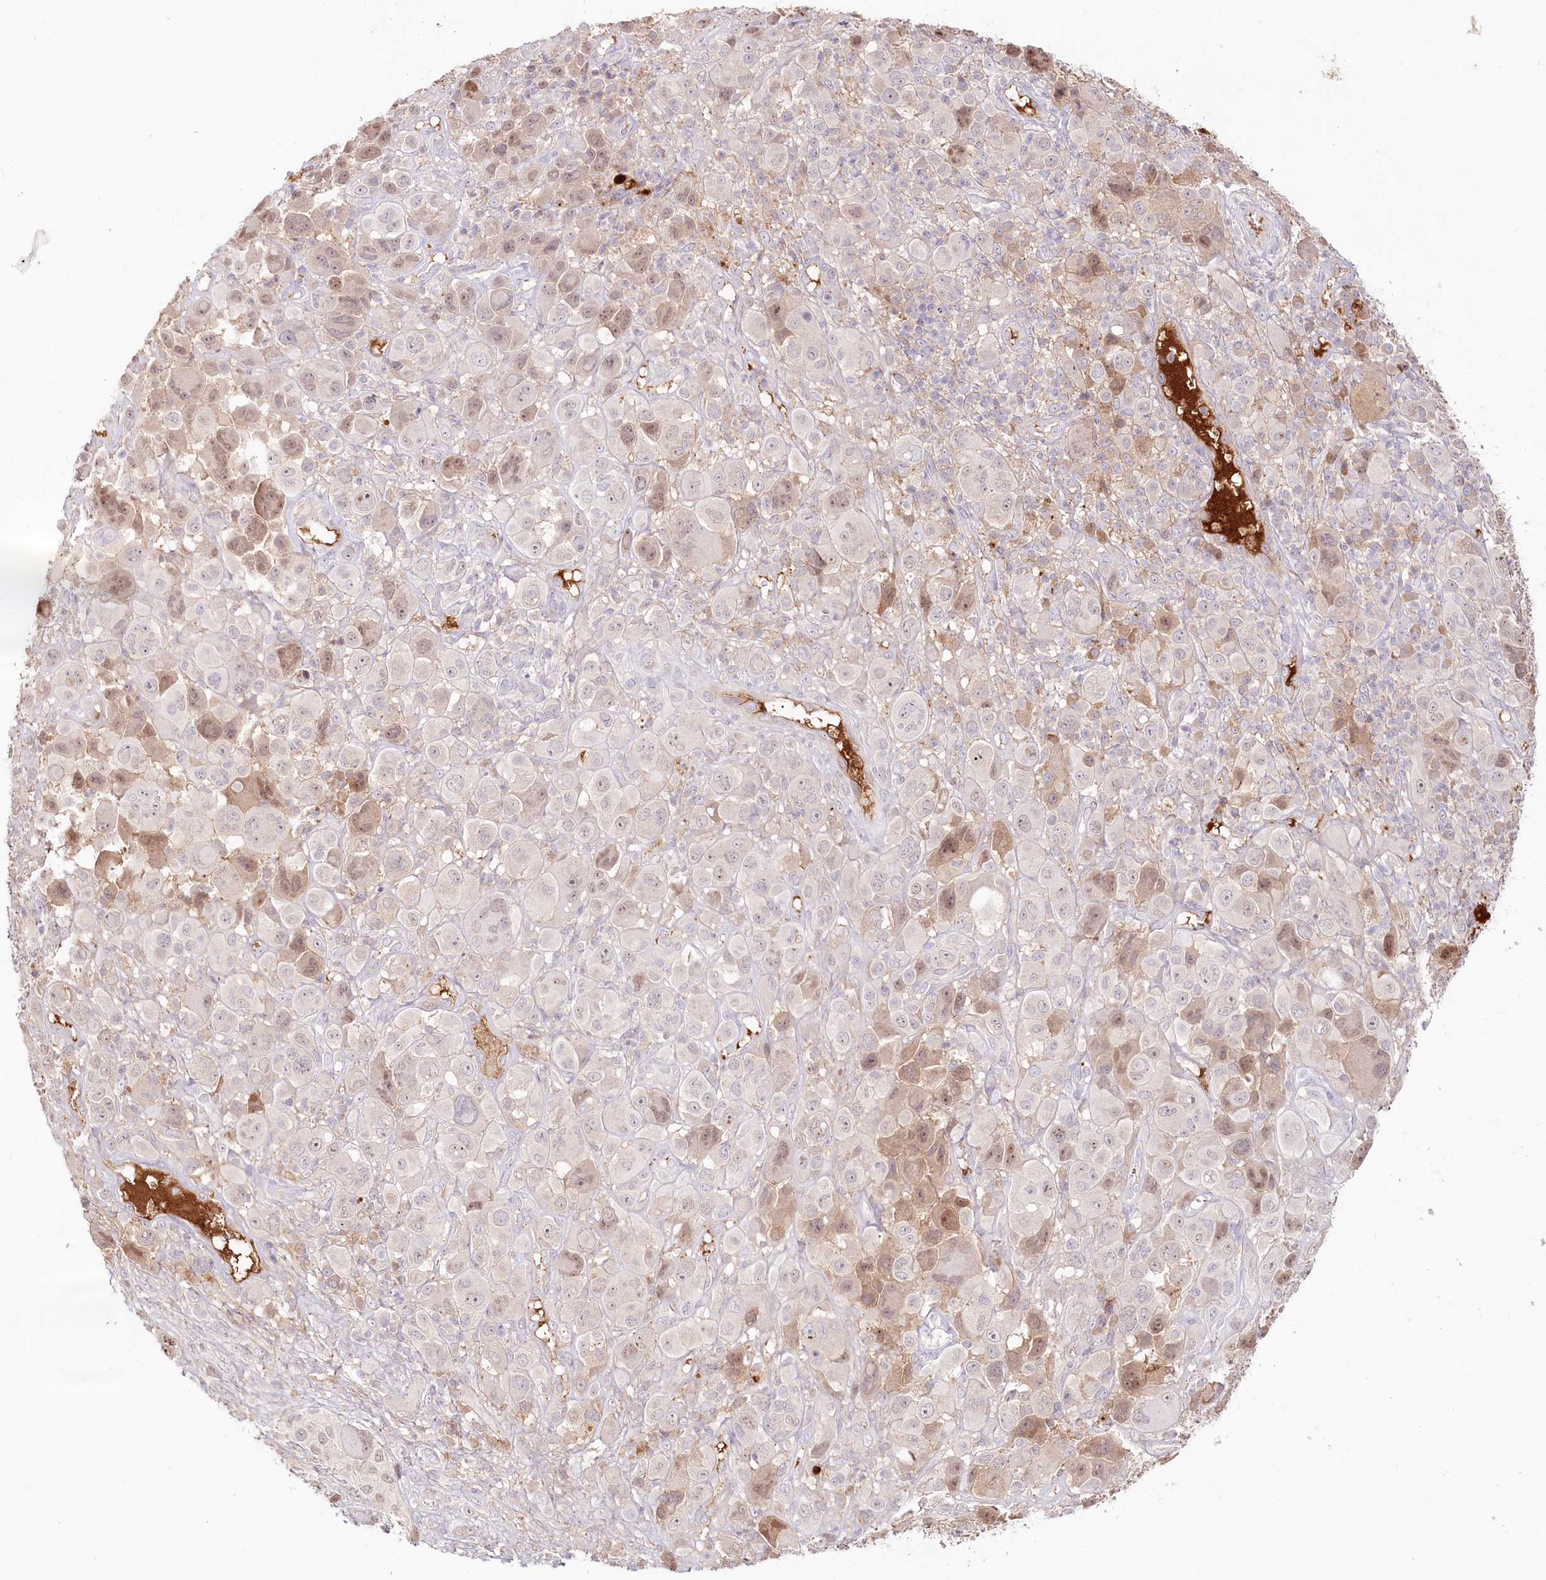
{"staining": {"intensity": "moderate", "quantity": "<25%", "location": "nuclear"}, "tissue": "melanoma", "cell_type": "Tumor cells", "image_type": "cancer", "snomed": [{"axis": "morphology", "description": "Malignant melanoma, NOS"}, {"axis": "topography", "description": "Skin of trunk"}], "caption": "Human malignant melanoma stained with a brown dye reveals moderate nuclear positive staining in approximately <25% of tumor cells.", "gene": "PSAPL1", "patient": {"sex": "male", "age": 71}}